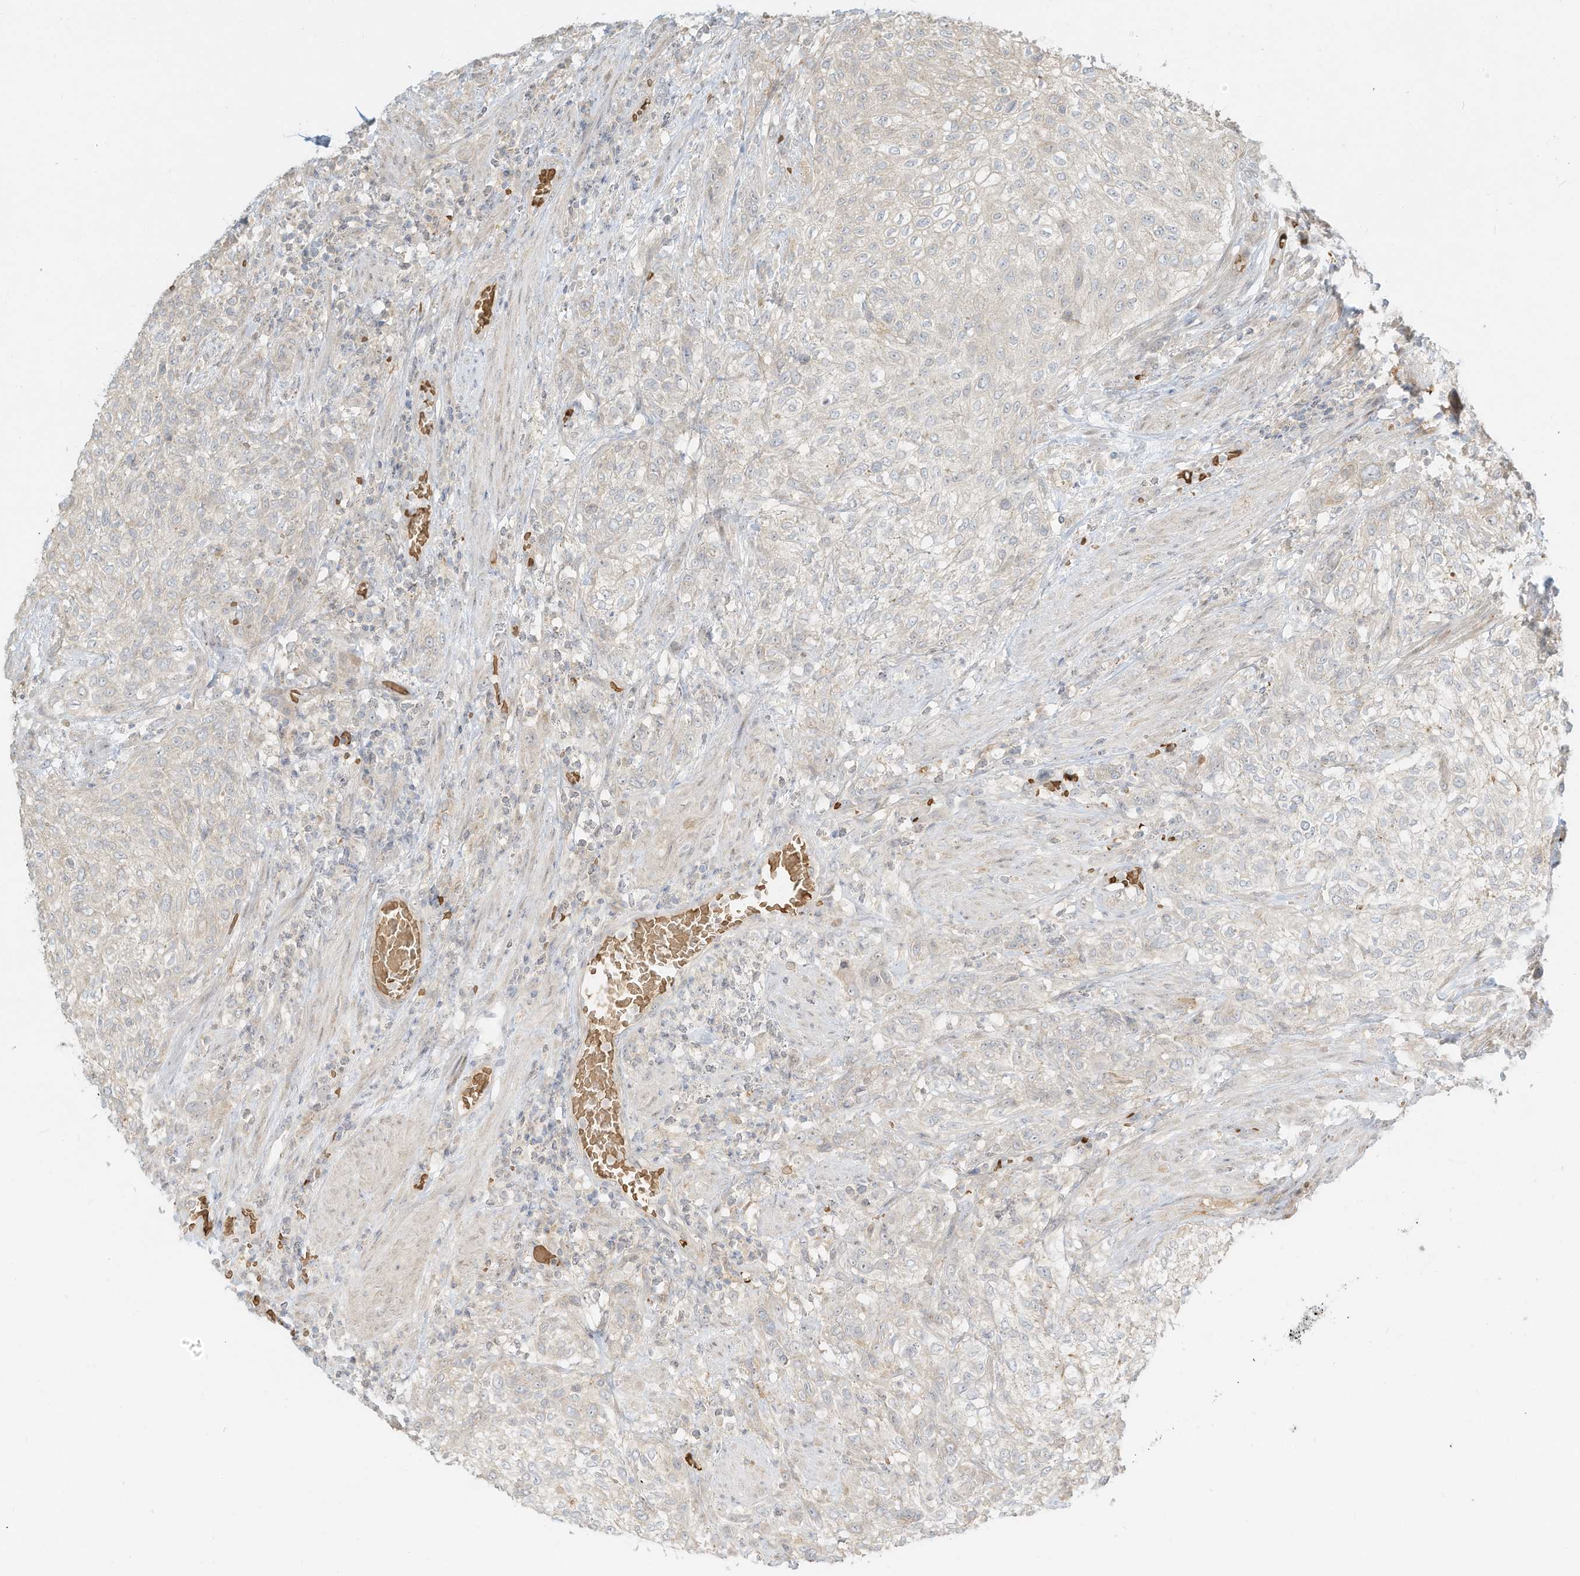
{"staining": {"intensity": "negative", "quantity": "none", "location": "none"}, "tissue": "urothelial cancer", "cell_type": "Tumor cells", "image_type": "cancer", "snomed": [{"axis": "morphology", "description": "Urothelial carcinoma, High grade"}, {"axis": "topography", "description": "Urinary bladder"}], "caption": "High power microscopy micrograph of an immunohistochemistry (IHC) photomicrograph of urothelial cancer, revealing no significant expression in tumor cells.", "gene": "OFD1", "patient": {"sex": "male", "age": 35}}